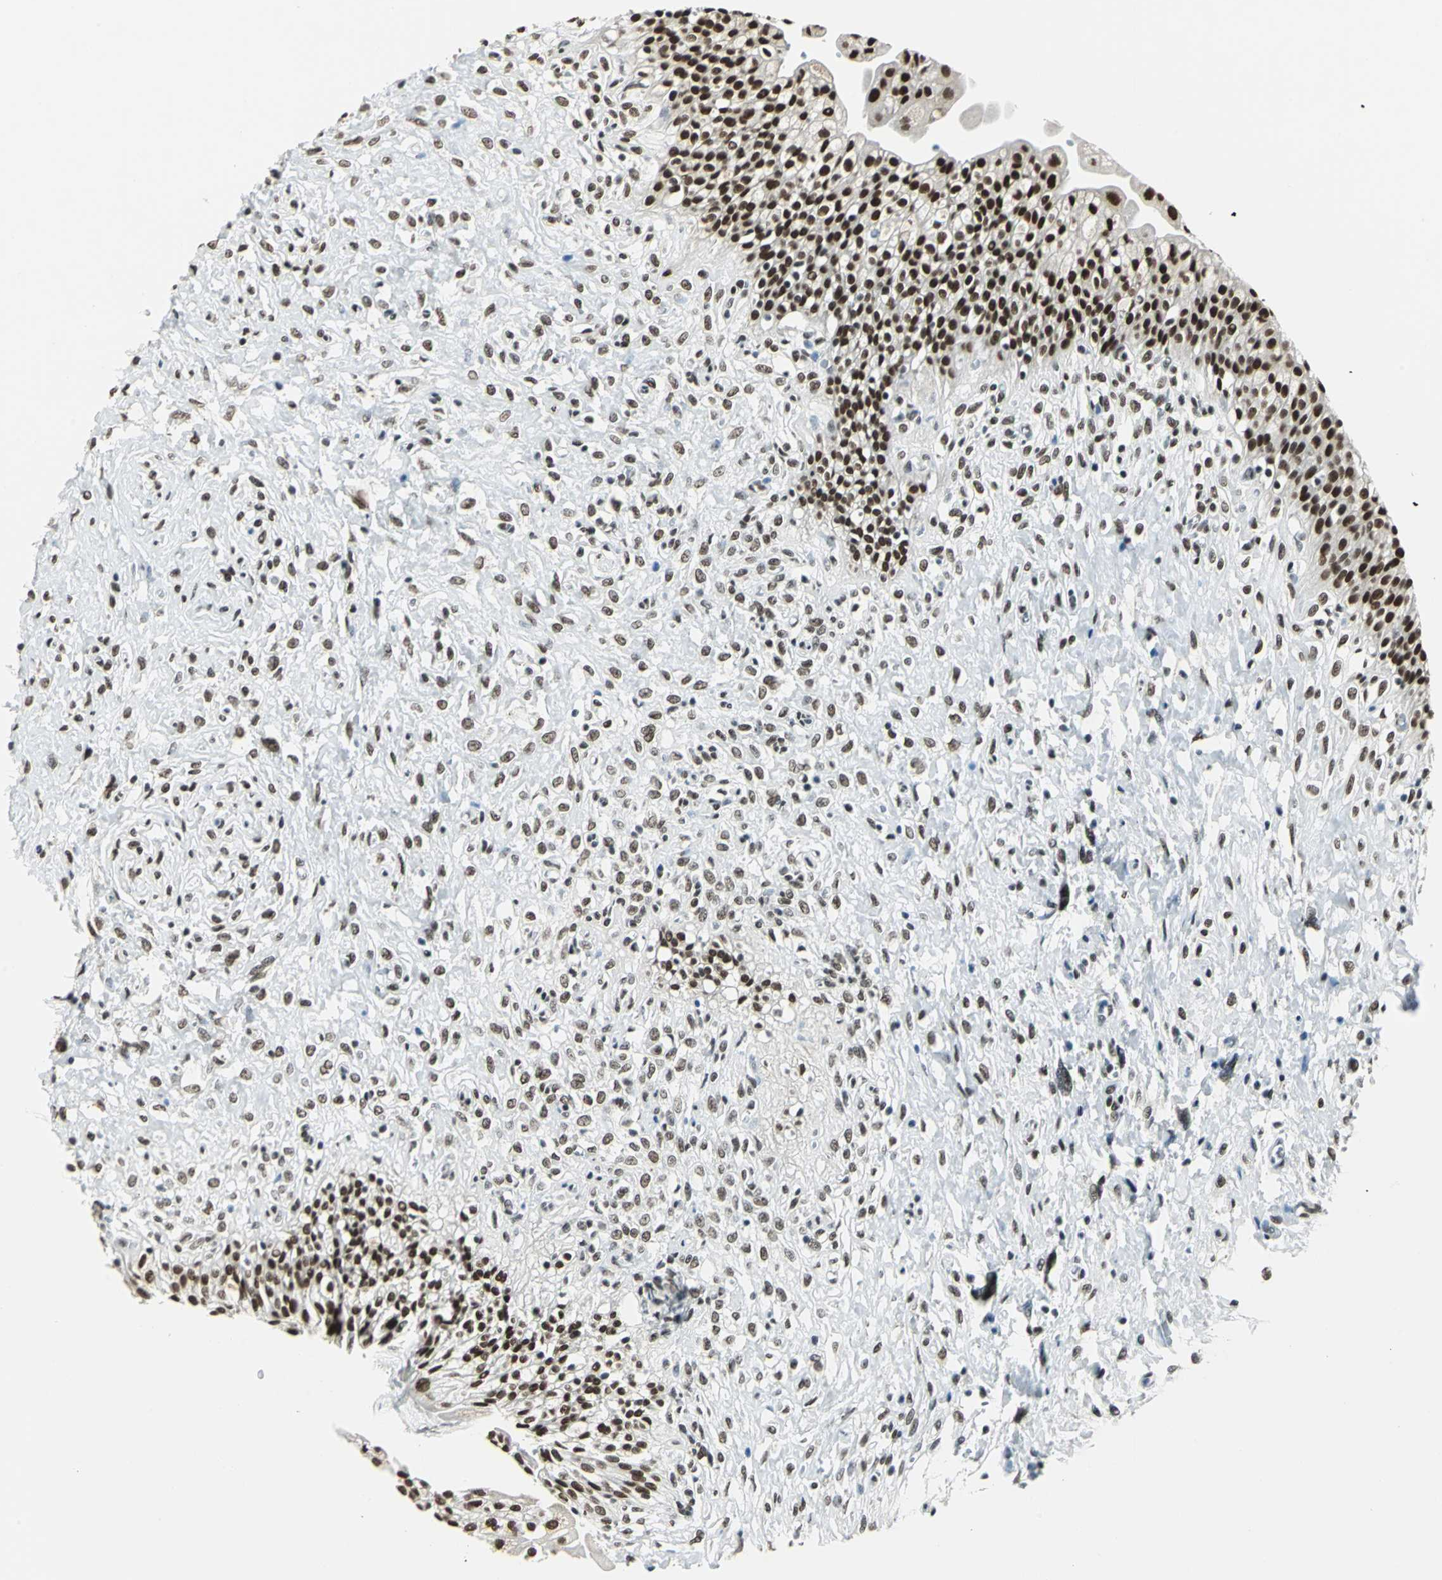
{"staining": {"intensity": "strong", "quantity": ">75%", "location": "nuclear"}, "tissue": "urinary bladder", "cell_type": "Urothelial cells", "image_type": "normal", "snomed": [{"axis": "morphology", "description": "Normal tissue, NOS"}, {"axis": "topography", "description": "Urinary bladder"}], "caption": "A high amount of strong nuclear positivity is appreciated in approximately >75% of urothelial cells in unremarkable urinary bladder. Using DAB (3,3'-diaminobenzidine) (brown) and hematoxylin (blue) stains, captured at high magnification using brightfield microscopy.", "gene": "ADNP", "patient": {"sex": "female", "age": 80}}